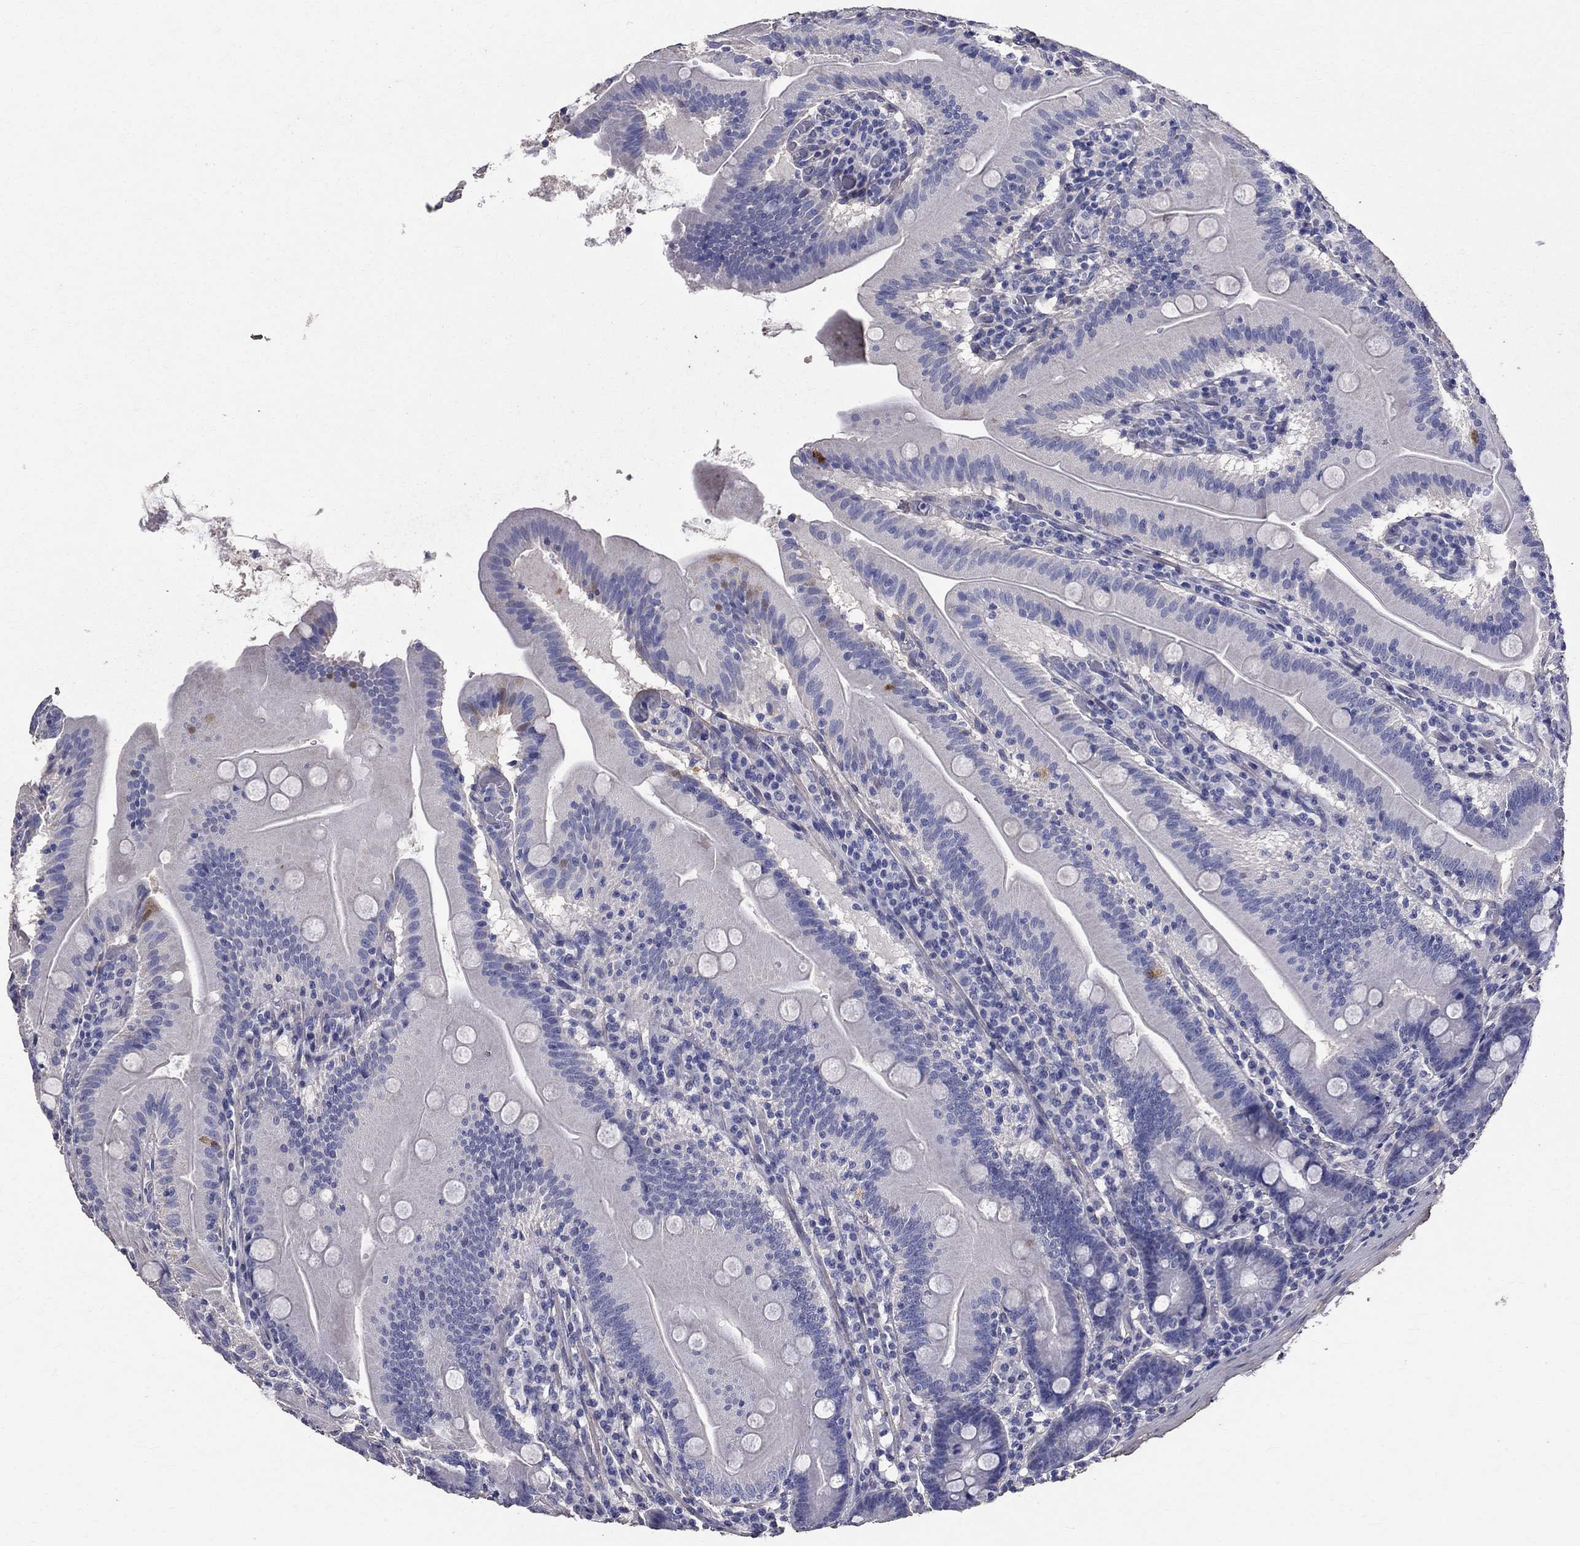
{"staining": {"intensity": "strong", "quantity": "<25%", "location": "cytoplasmic/membranous,nuclear"}, "tissue": "small intestine", "cell_type": "Glandular cells", "image_type": "normal", "snomed": [{"axis": "morphology", "description": "Normal tissue, NOS"}, {"axis": "topography", "description": "Small intestine"}], "caption": "Protein staining by immunohistochemistry (IHC) demonstrates strong cytoplasmic/membranous,nuclear expression in approximately <25% of glandular cells in unremarkable small intestine.", "gene": "ANXA10", "patient": {"sex": "male", "age": 37}}